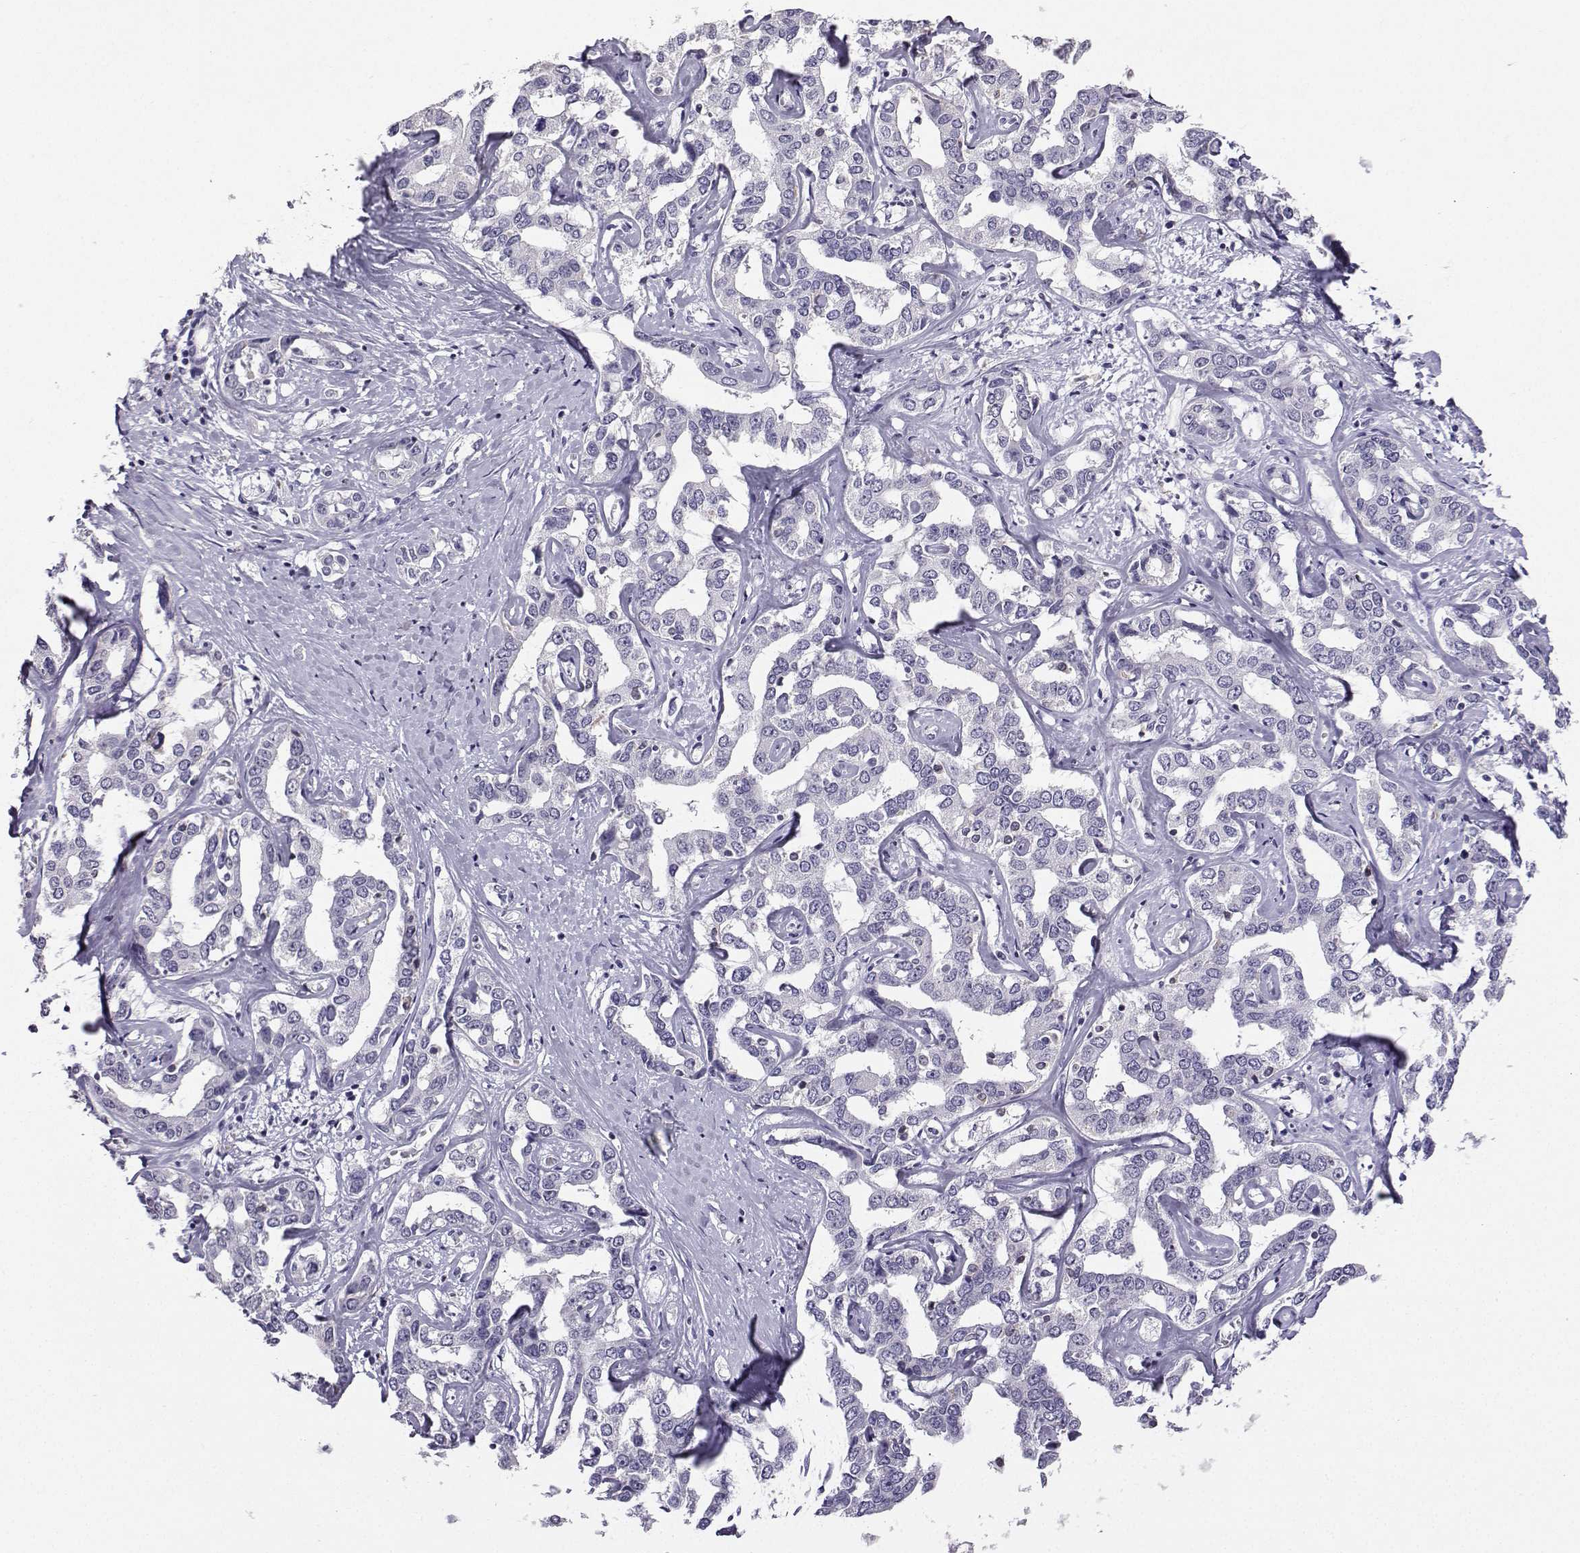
{"staining": {"intensity": "negative", "quantity": "none", "location": "none"}, "tissue": "liver cancer", "cell_type": "Tumor cells", "image_type": "cancer", "snomed": [{"axis": "morphology", "description": "Cholangiocarcinoma"}, {"axis": "topography", "description": "Liver"}], "caption": "IHC image of neoplastic tissue: liver cholangiocarcinoma stained with DAB (3,3'-diaminobenzidine) reveals no significant protein expression in tumor cells. (Brightfield microscopy of DAB (3,3'-diaminobenzidine) immunohistochemistry at high magnification).", "gene": "TBR1", "patient": {"sex": "male", "age": 59}}